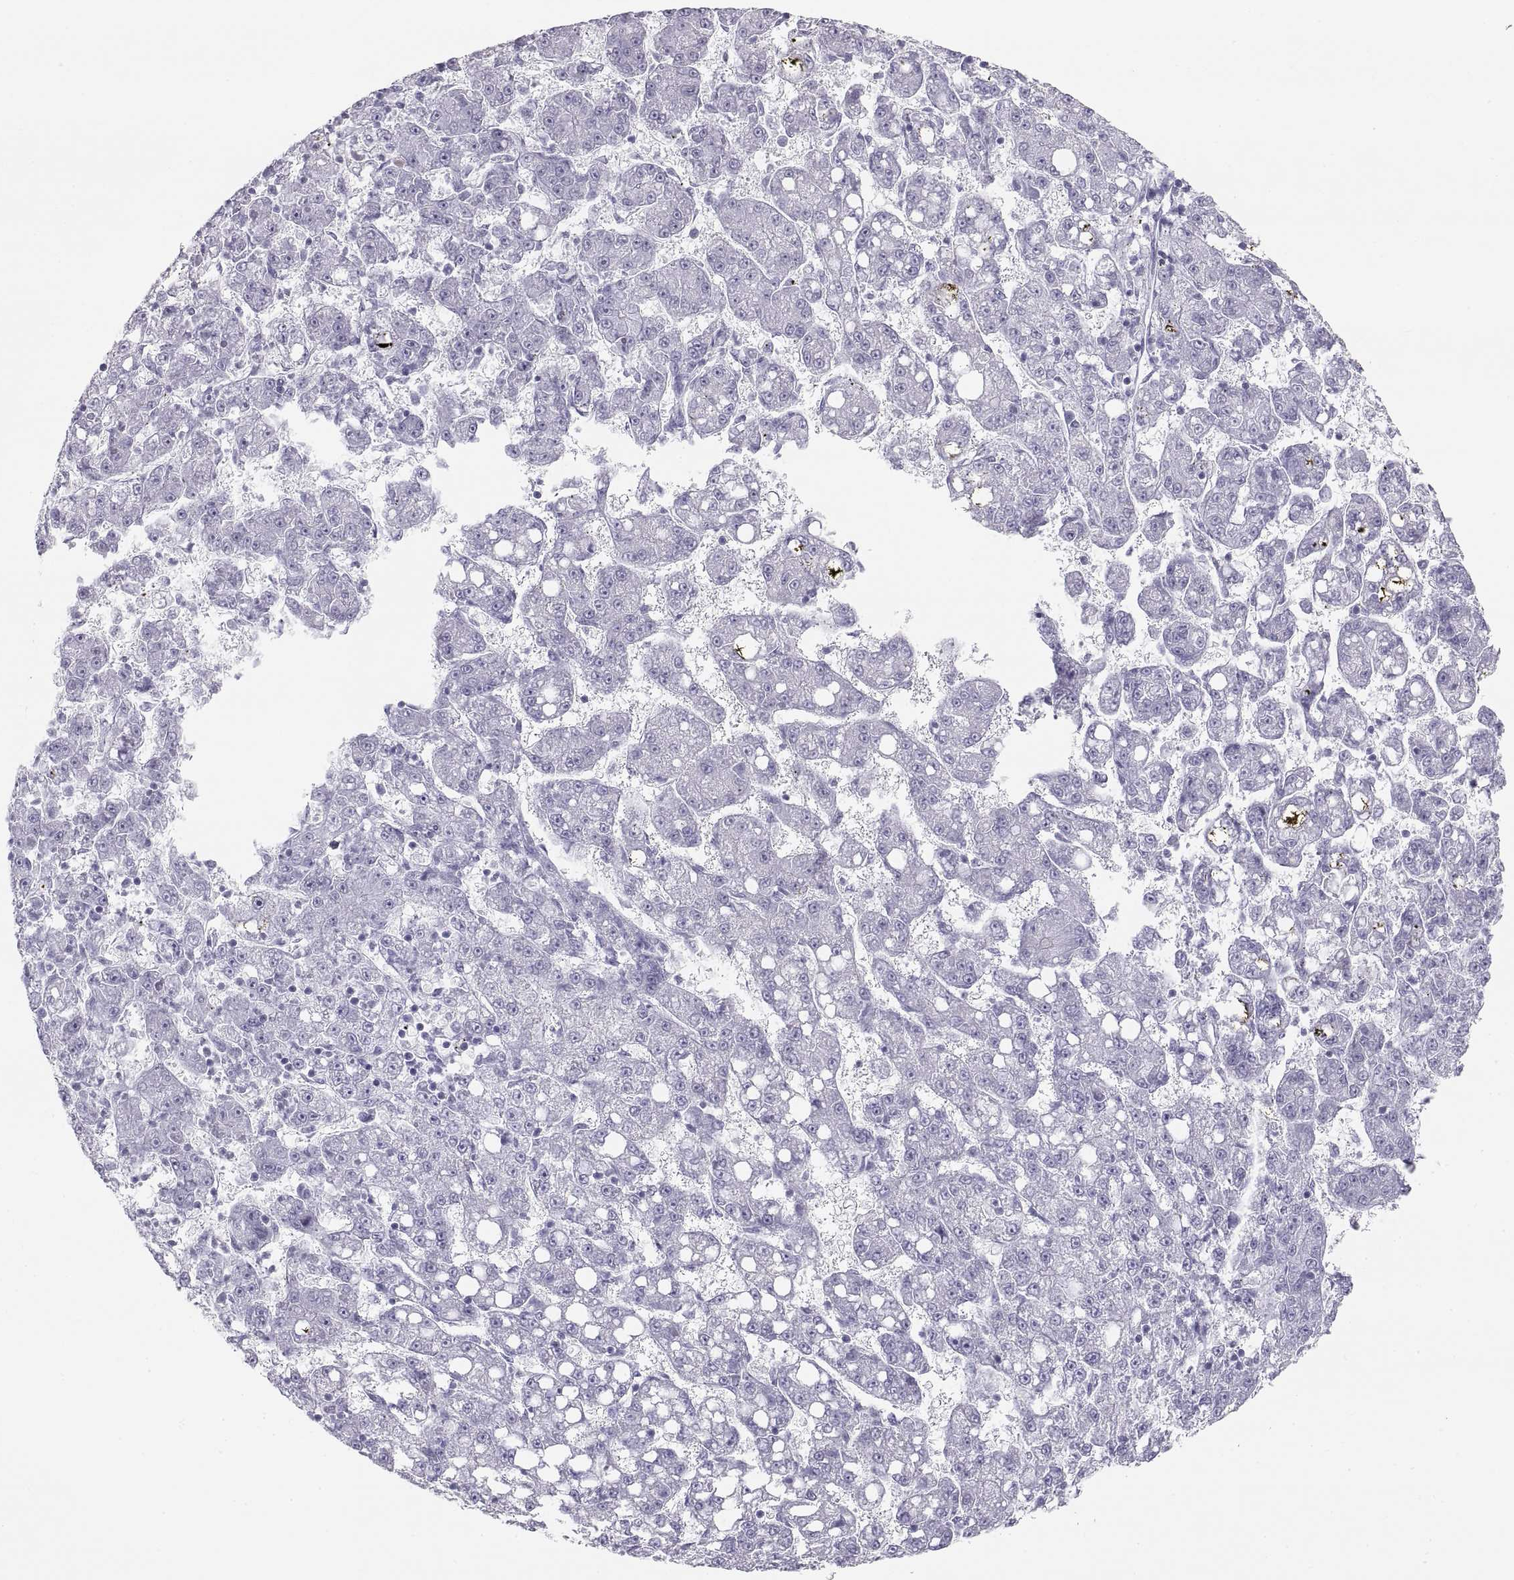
{"staining": {"intensity": "negative", "quantity": "none", "location": "none"}, "tissue": "liver cancer", "cell_type": "Tumor cells", "image_type": "cancer", "snomed": [{"axis": "morphology", "description": "Carcinoma, Hepatocellular, NOS"}, {"axis": "topography", "description": "Liver"}], "caption": "Liver cancer stained for a protein using immunohistochemistry displays no staining tumor cells.", "gene": "SEMG1", "patient": {"sex": "female", "age": 65}}